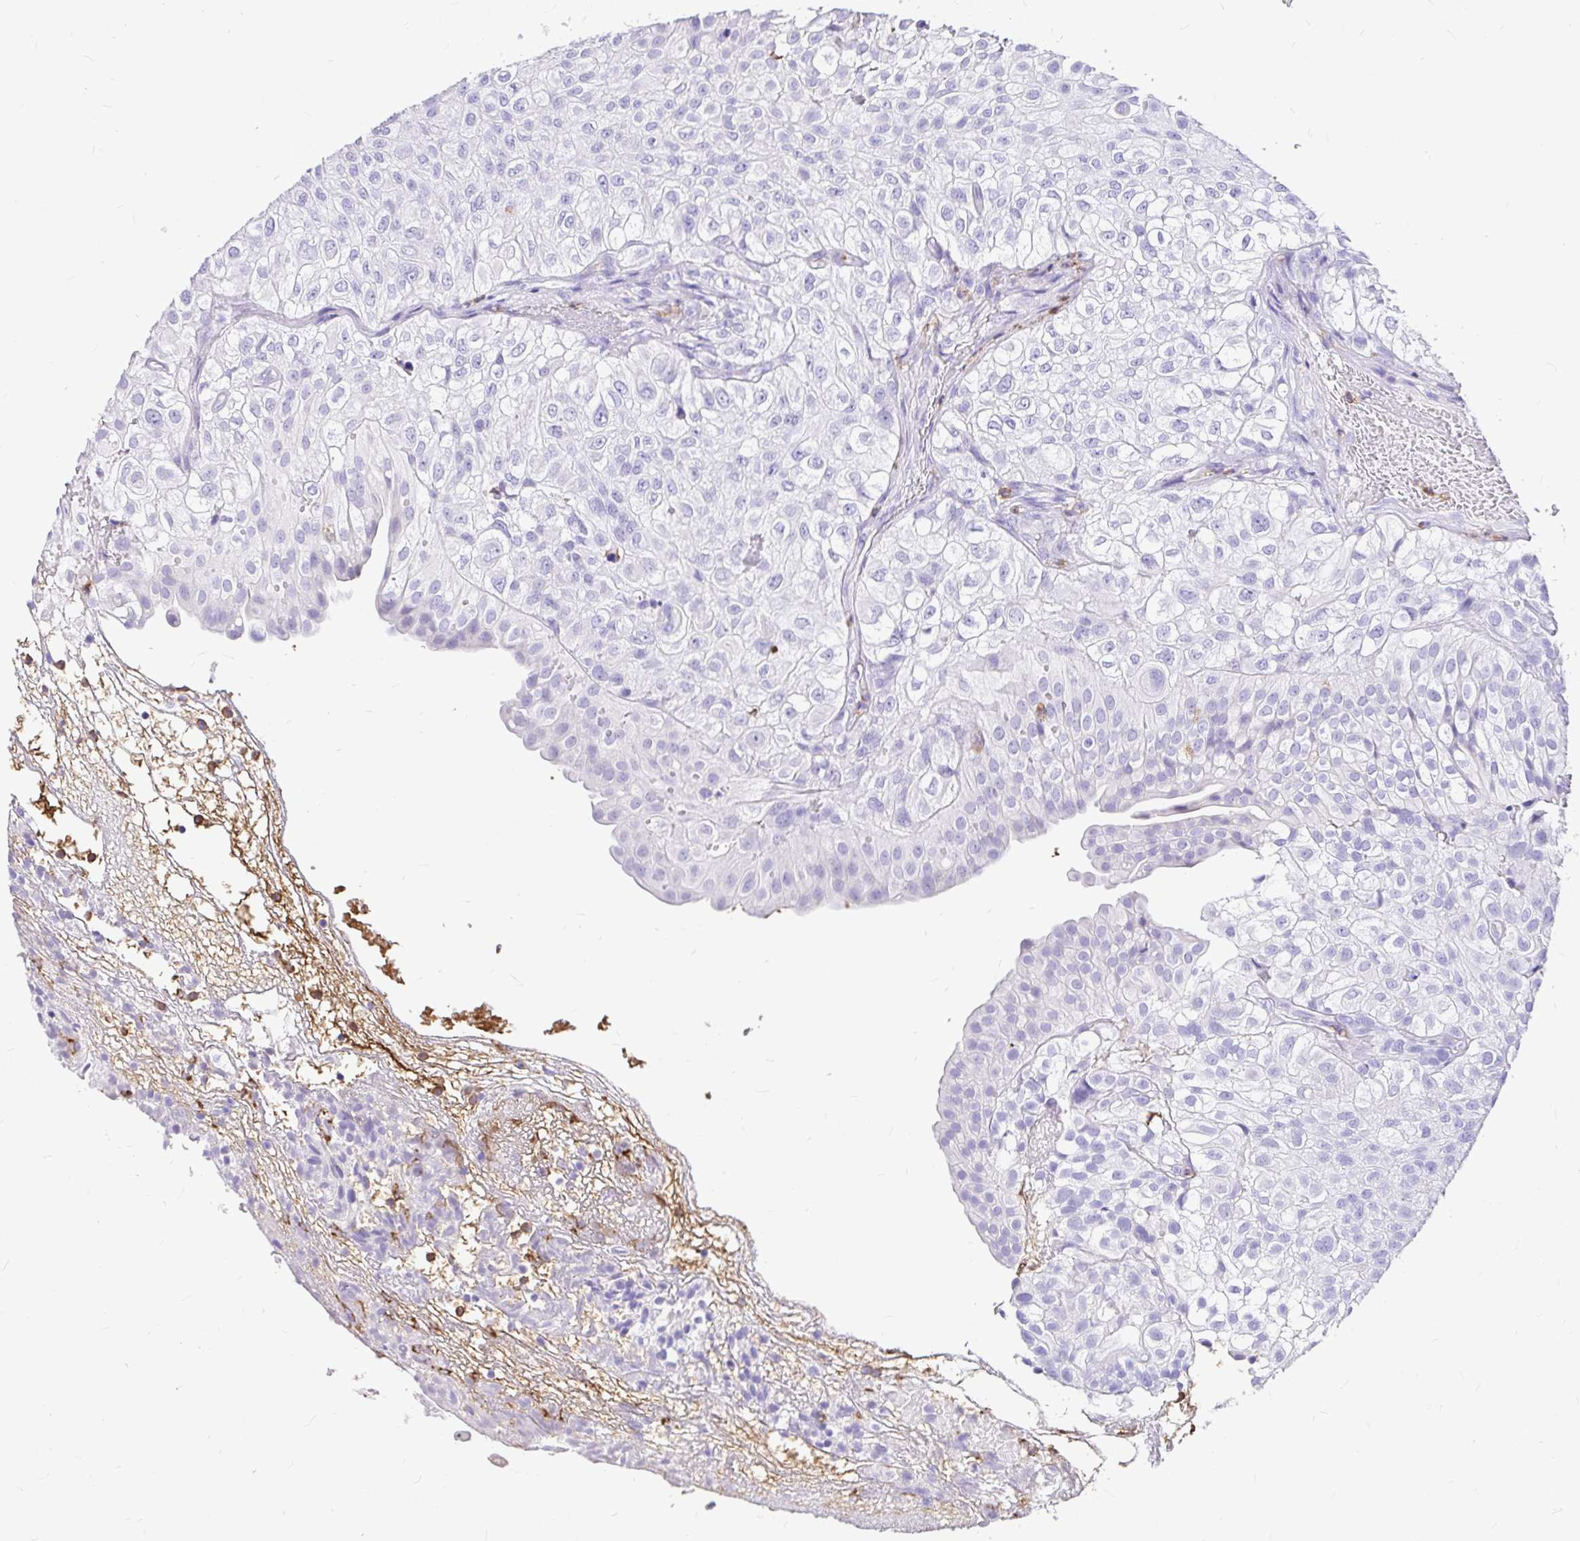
{"staining": {"intensity": "negative", "quantity": "none", "location": "none"}, "tissue": "urothelial cancer", "cell_type": "Tumor cells", "image_type": "cancer", "snomed": [{"axis": "morphology", "description": "Urothelial carcinoma, High grade"}, {"axis": "topography", "description": "Urinary bladder"}], "caption": "This is a photomicrograph of immunohistochemistry (IHC) staining of urothelial cancer, which shows no positivity in tumor cells. The staining is performed using DAB brown chromogen with nuclei counter-stained in using hematoxylin.", "gene": "CLEC1B", "patient": {"sex": "male", "age": 56}}